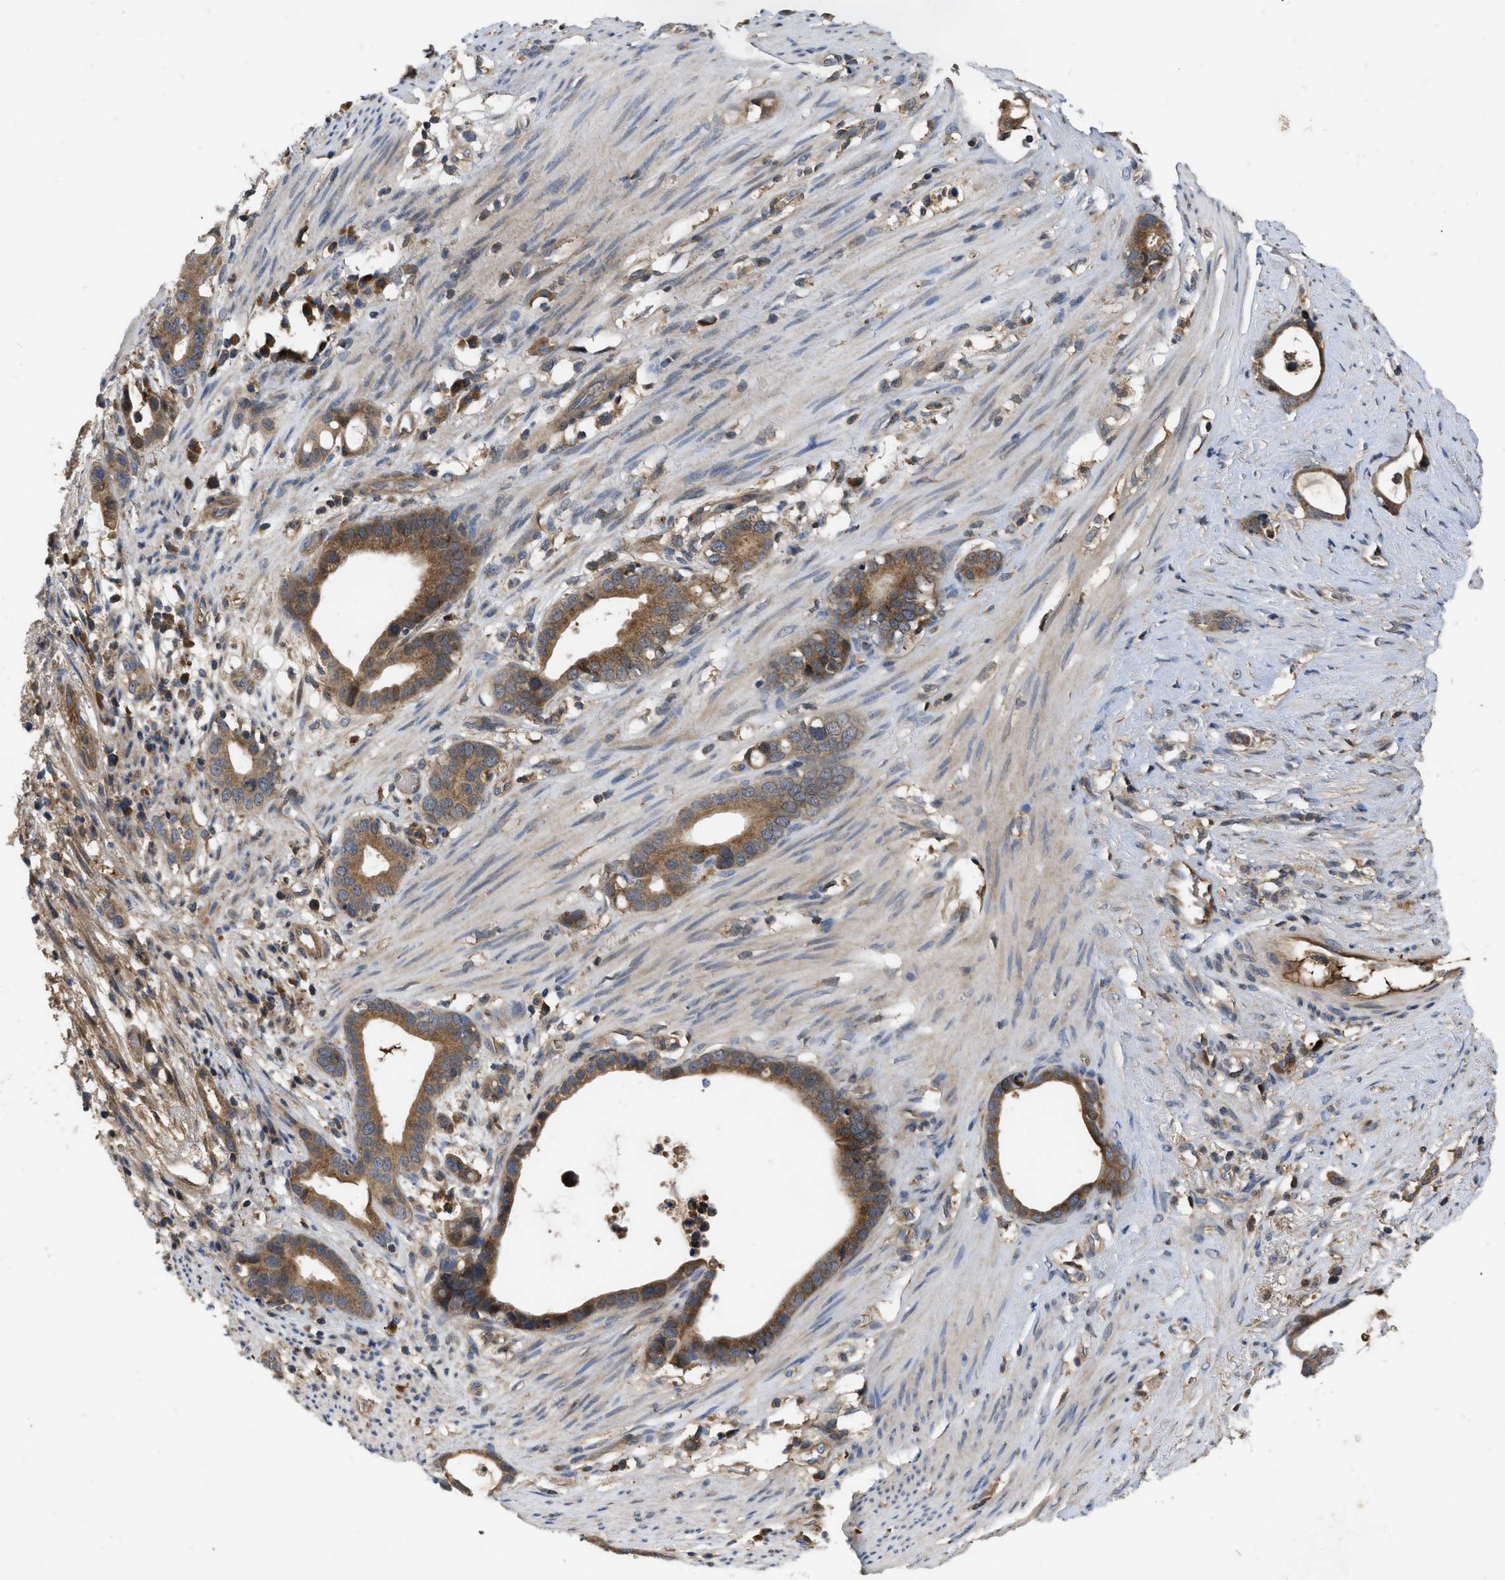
{"staining": {"intensity": "moderate", "quantity": ">75%", "location": "cytoplasmic/membranous"}, "tissue": "stomach cancer", "cell_type": "Tumor cells", "image_type": "cancer", "snomed": [{"axis": "morphology", "description": "Adenocarcinoma, NOS"}, {"axis": "topography", "description": "Stomach"}], "caption": "Immunohistochemistry (DAB) staining of human stomach adenocarcinoma exhibits moderate cytoplasmic/membranous protein positivity in approximately >75% of tumor cells. Nuclei are stained in blue.", "gene": "RAB2A", "patient": {"sex": "female", "age": 75}}